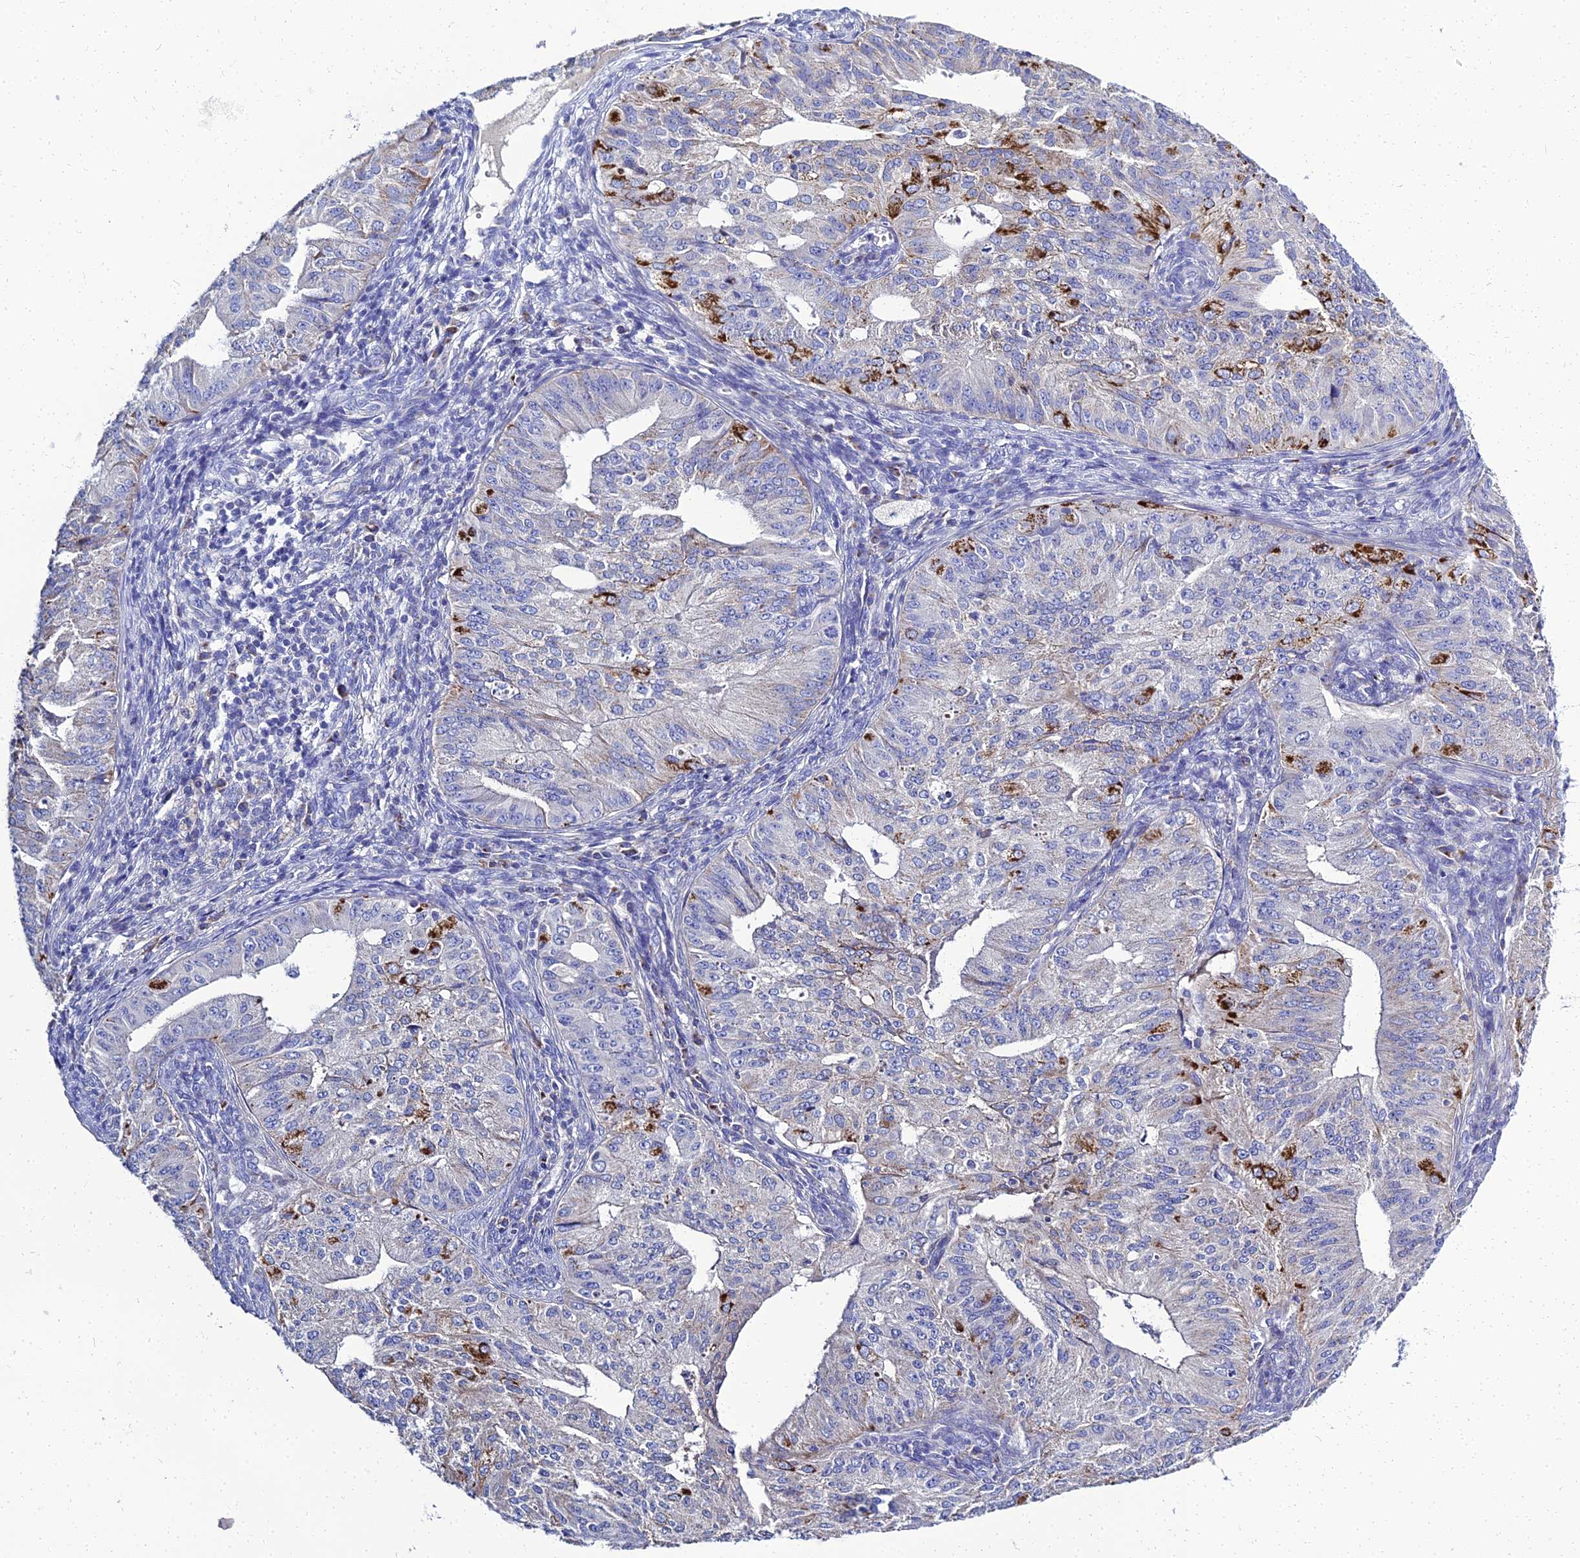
{"staining": {"intensity": "moderate", "quantity": "<25%", "location": "cytoplasmic/membranous"}, "tissue": "endometrial cancer", "cell_type": "Tumor cells", "image_type": "cancer", "snomed": [{"axis": "morphology", "description": "Adenocarcinoma, NOS"}, {"axis": "topography", "description": "Endometrium"}], "caption": "This photomicrograph demonstrates IHC staining of adenocarcinoma (endometrial), with low moderate cytoplasmic/membranous staining in approximately <25% of tumor cells.", "gene": "NPY", "patient": {"sex": "female", "age": 50}}